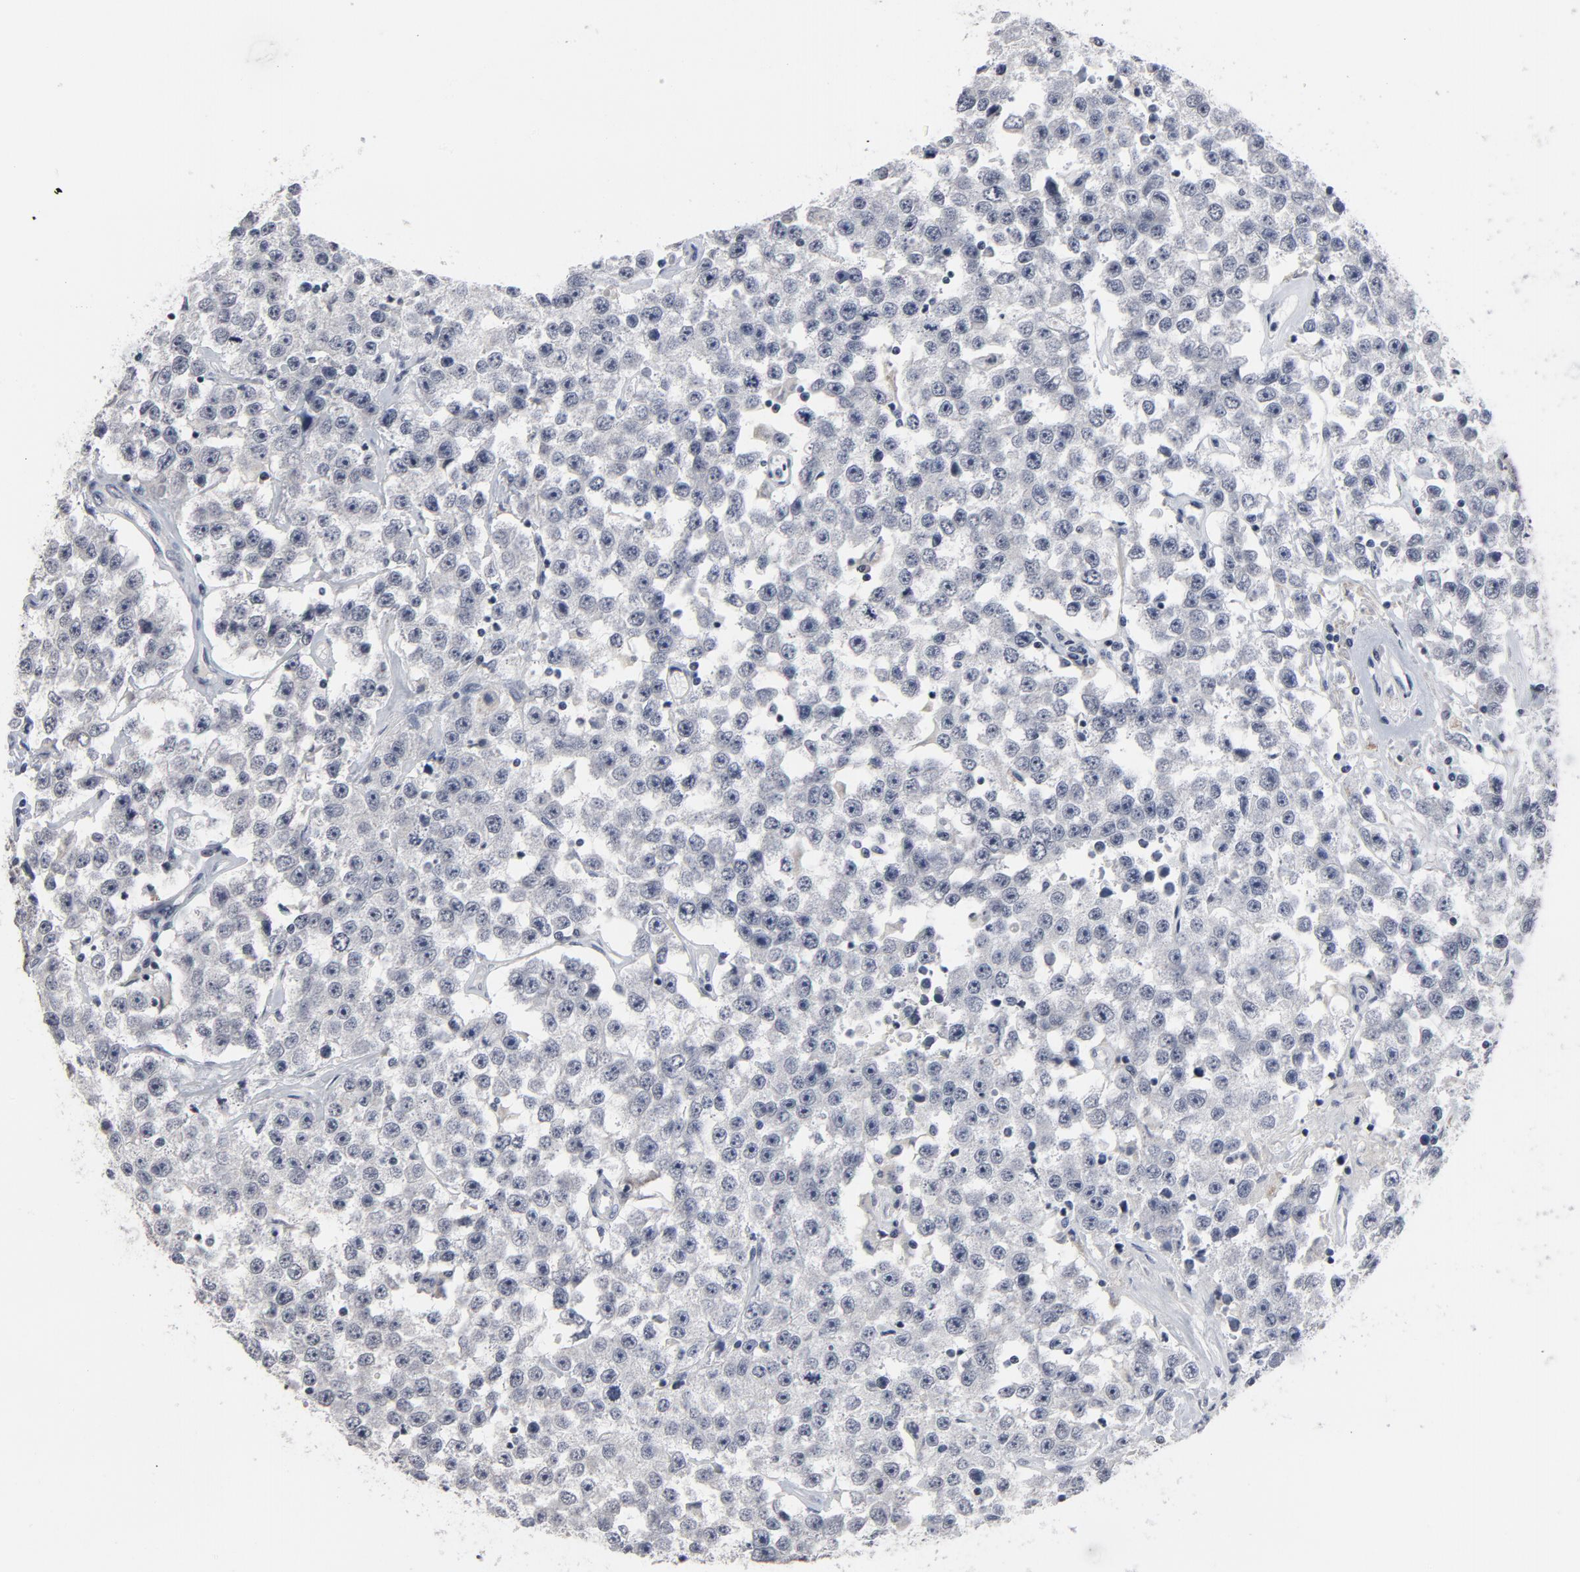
{"staining": {"intensity": "negative", "quantity": "none", "location": "none"}, "tissue": "testis cancer", "cell_type": "Tumor cells", "image_type": "cancer", "snomed": [{"axis": "morphology", "description": "Seminoma, NOS"}, {"axis": "topography", "description": "Testis"}], "caption": "The IHC micrograph has no significant positivity in tumor cells of testis cancer tissue. (DAB immunohistochemistry, high magnification).", "gene": "GABPA", "patient": {"sex": "male", "age": 52}}